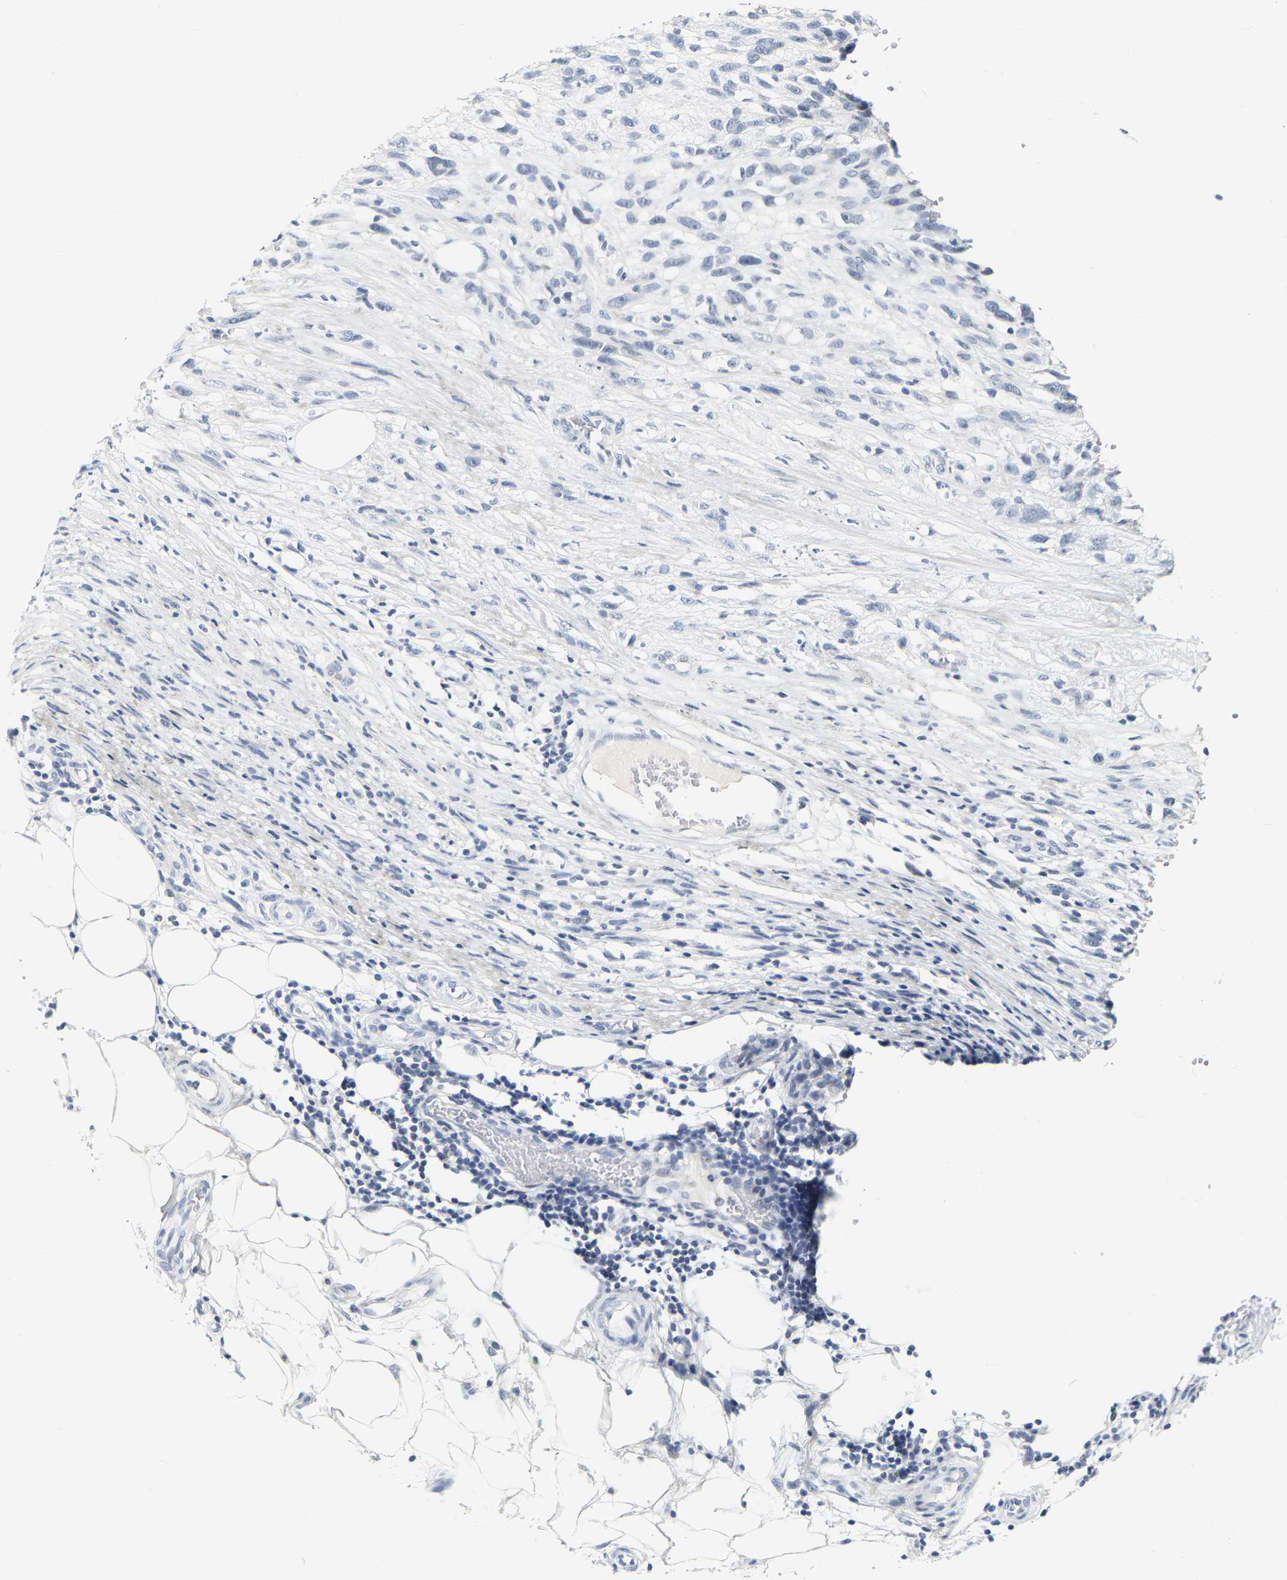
{"staining": {"intensity": "negative", "quantity": "none", "location": "none"}, "tissue": "melanoma", "cell_type": "Tumor cells", "image_type": "cancer", "snomed": [{"axis": "morphology", "description": "Malignant melanoma, NOS"}, {"axis": "topography", "description": "Skin"}], "caption": "Human melanoma stained for a protein using immunohistochemistry exhibits no staining in tumor cells.", "gene": "KRT76", "patient": {"sex": "female", "age": 55}}